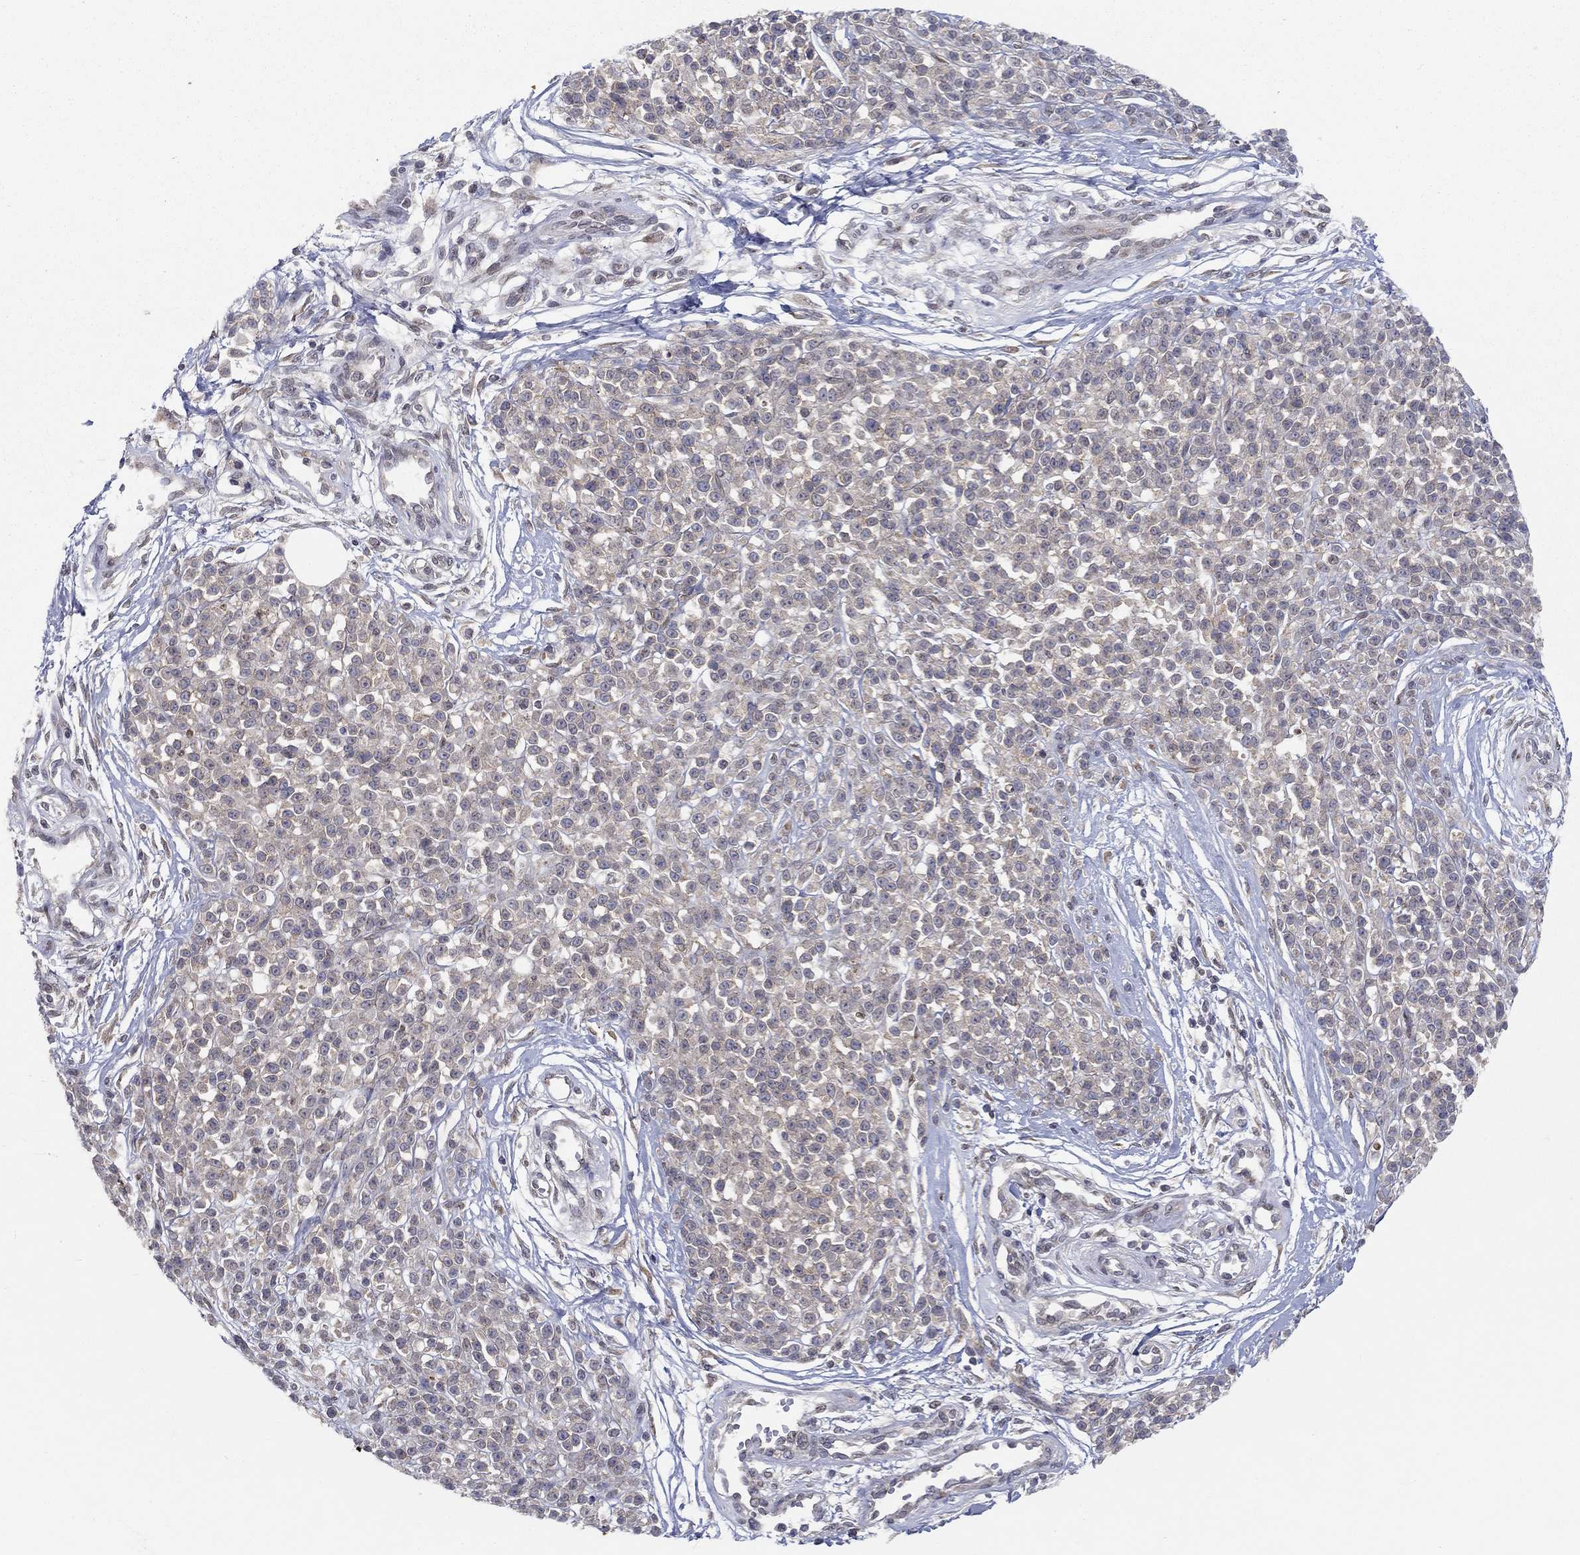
{"staining": {"intensity": "negative", "quantity": "none", "location": "none"}, "tissue": "melanoma", "cell_type": "Tumor cells", "image_type": "cancer", "snomed": [{"axis": "morphology", "description": "Malignant melanoma, NOS"}, {"axis": "topography", "description": "Skin"}, {"axis": "topography", "description": "Skin of trunk"}], "caption": "High power microscopy micrograph of an IHC photomicrograph of melanoma, revealing no significant expression in tumor cells.", "gene": "CETN3", "patient": {"sex": "male", "age": 74}}